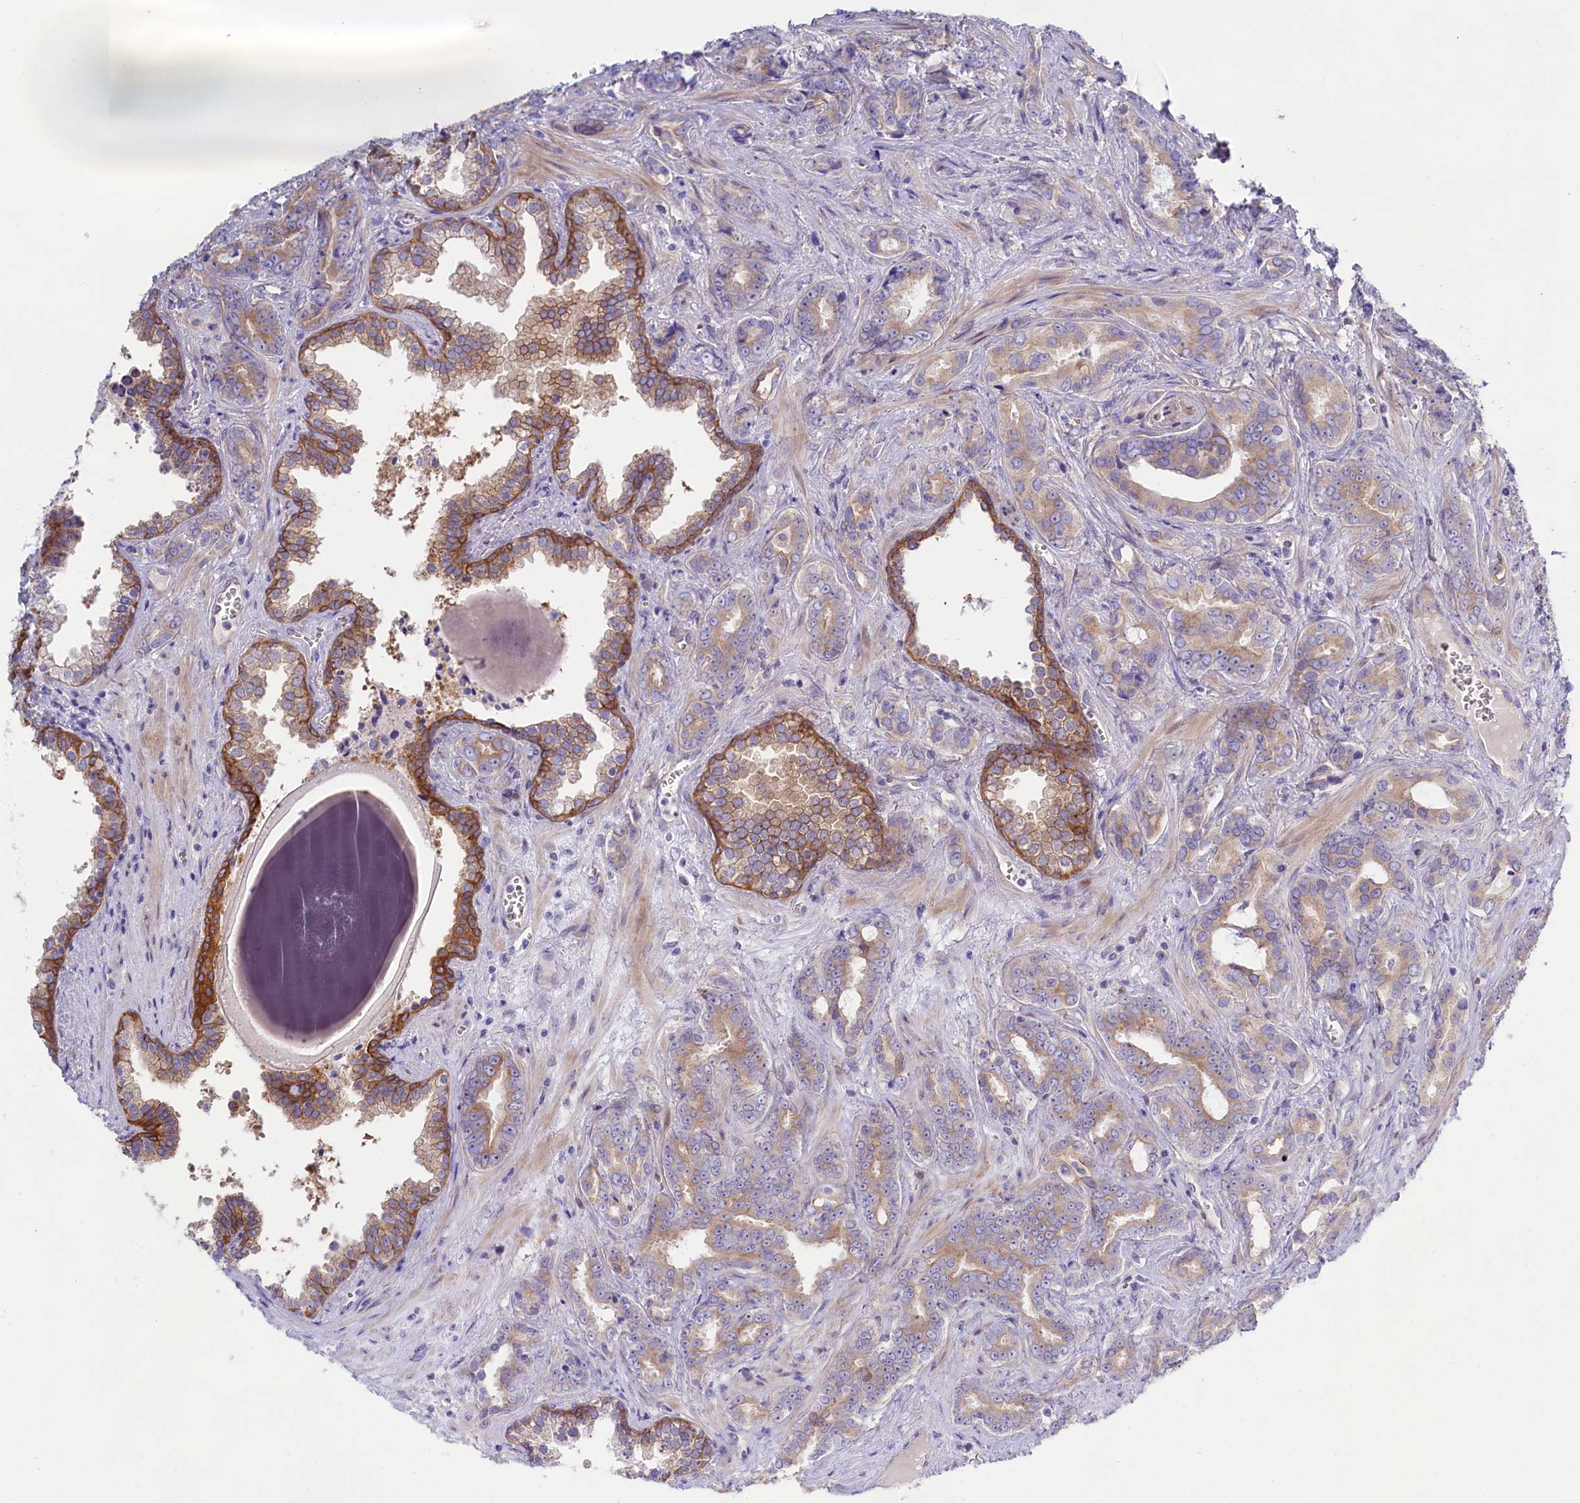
{"staining": {"intensity": "weak", "quantity": "<25%", "location": "cytoplasmic/membranous"}, "tissue": "prostate cancer", "cell_type": "Tumor cells", "image_type": "cancer", "snomed": [{"axis": "morphology", "description": "Adenocarcinoma, High grade"}, {"axis": "topography", "description": "Prostate"}], "caption": "Tumor cells show no significant expression in prostate cancer.", "gene": "PPP1R13L", "patient": {"sex": "male", "age": 67}}